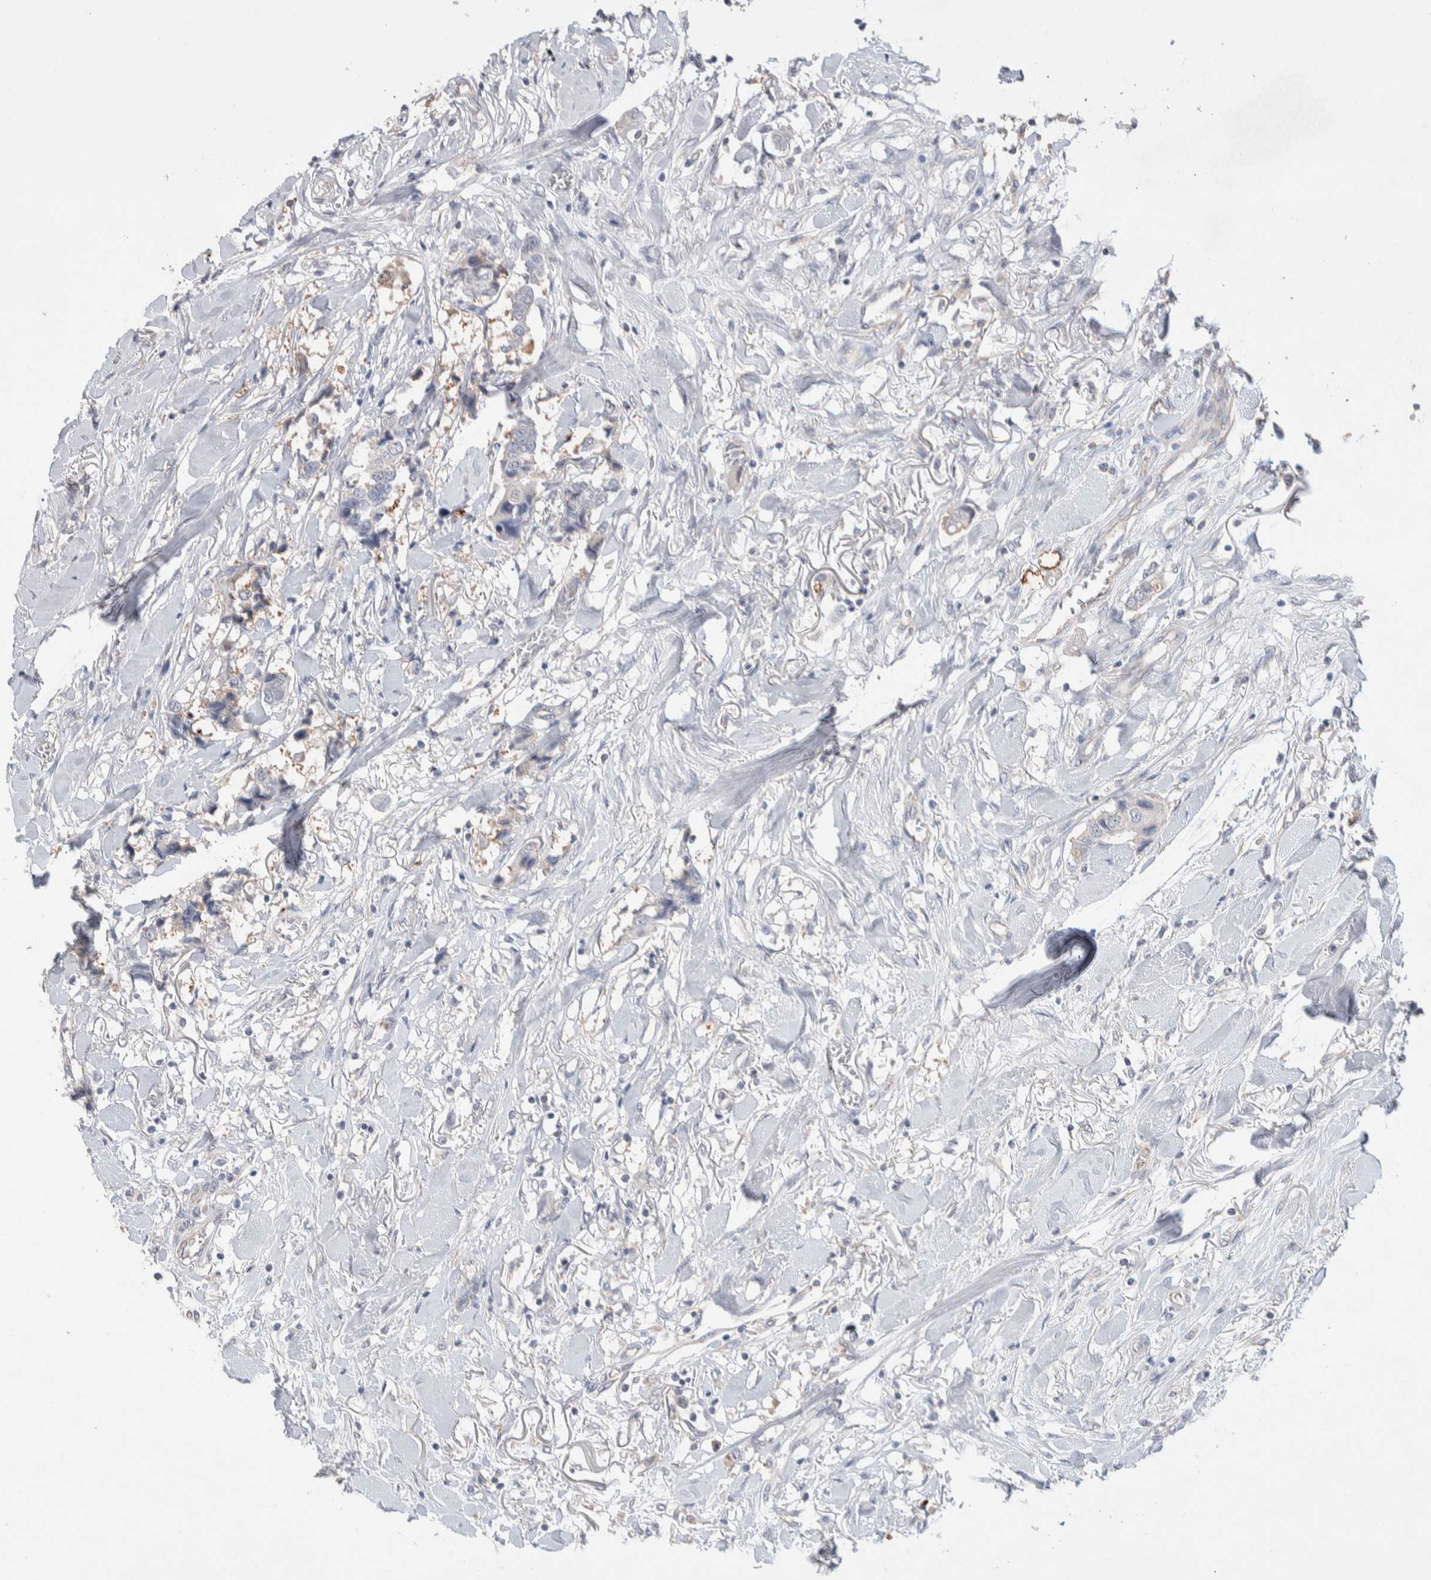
{"staining": {"intensity": "negative", "quantity": "none", "location": "none"}, "tissue": "breast cancer", "cell_type": "Tumor cells", "image_type": "cancer", "snomed": [{"axis": "morphology", "description": "Duct carcinoma"}, {"axis": "topography", "description": "Breast"}], "caption": "The immunohistochemistry photomicrograph has no significant expression in tumor cells of infiltrating ductal carcinoma (breast) tissue.", "gene": "FFAR2", "patient": {"sex": "female", "age": 80}}